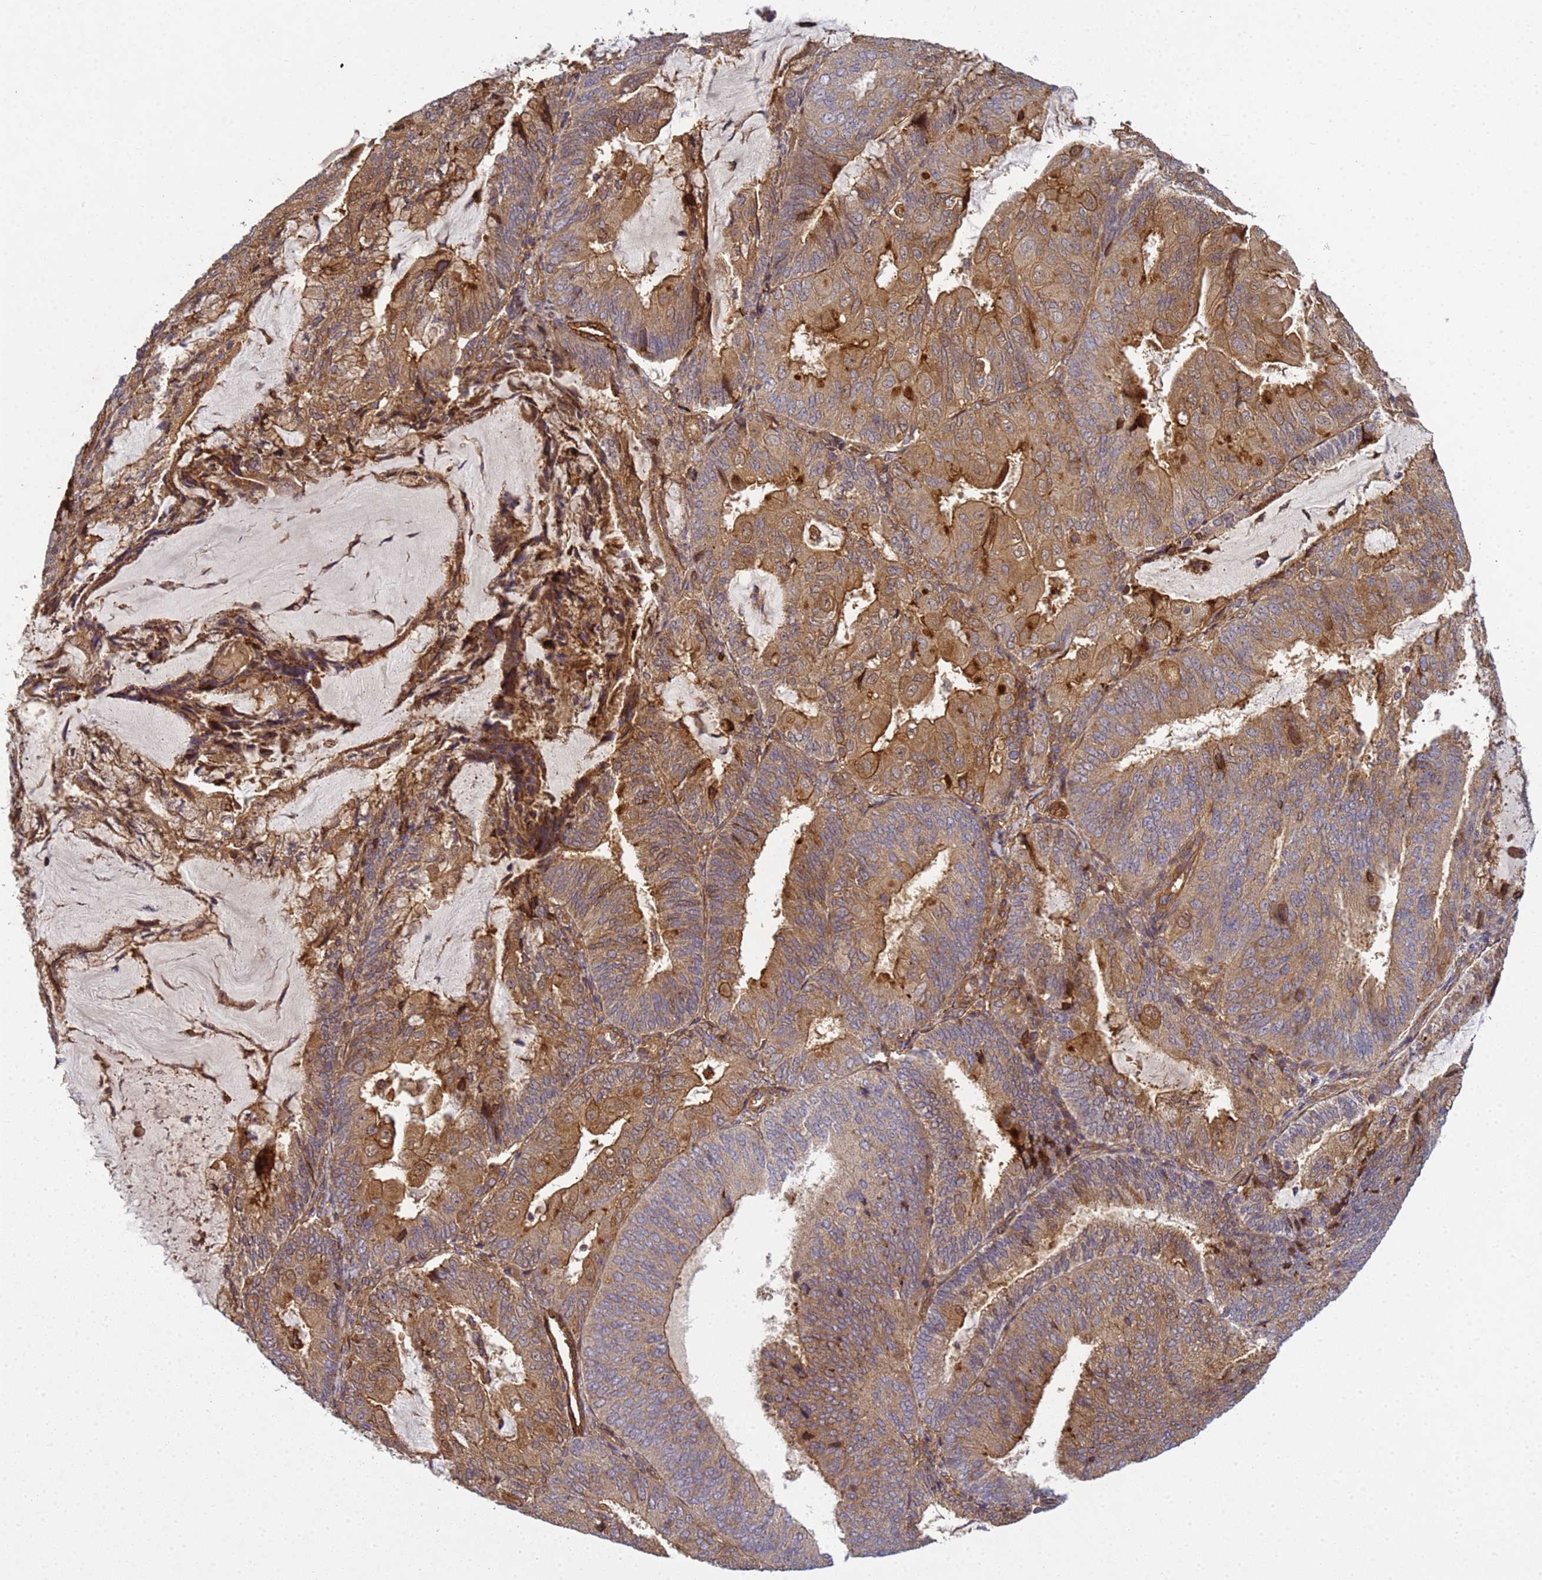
{"staining": {"intensity": "moderate", "quantity": ">75%", "location": "cytoplasmic/membranous"}, "tissue": "endometrial cancer", "cell_type": "Tumor cells", "image_type": "cancer", "snomed": [{"axis": "morphology", "description": "Adenocarcinoma, NOS"}, {"axis": "topography", "description": "Endometrium"}], "caption": "Immunohistochemistry (IHC) micrograph of neoplastic tissue: endometrial cancer (adenocarcinoma) stained using immunohistochemistry (IHC) shows medium levels of moderate protein expression localized specifically in the cytoplasmic/membranous of tumor cells, appearing as a cytoplasmic/membranous brown color.", "gene": "C8orf34", "patient": {"sex": "female", "age": 81}}